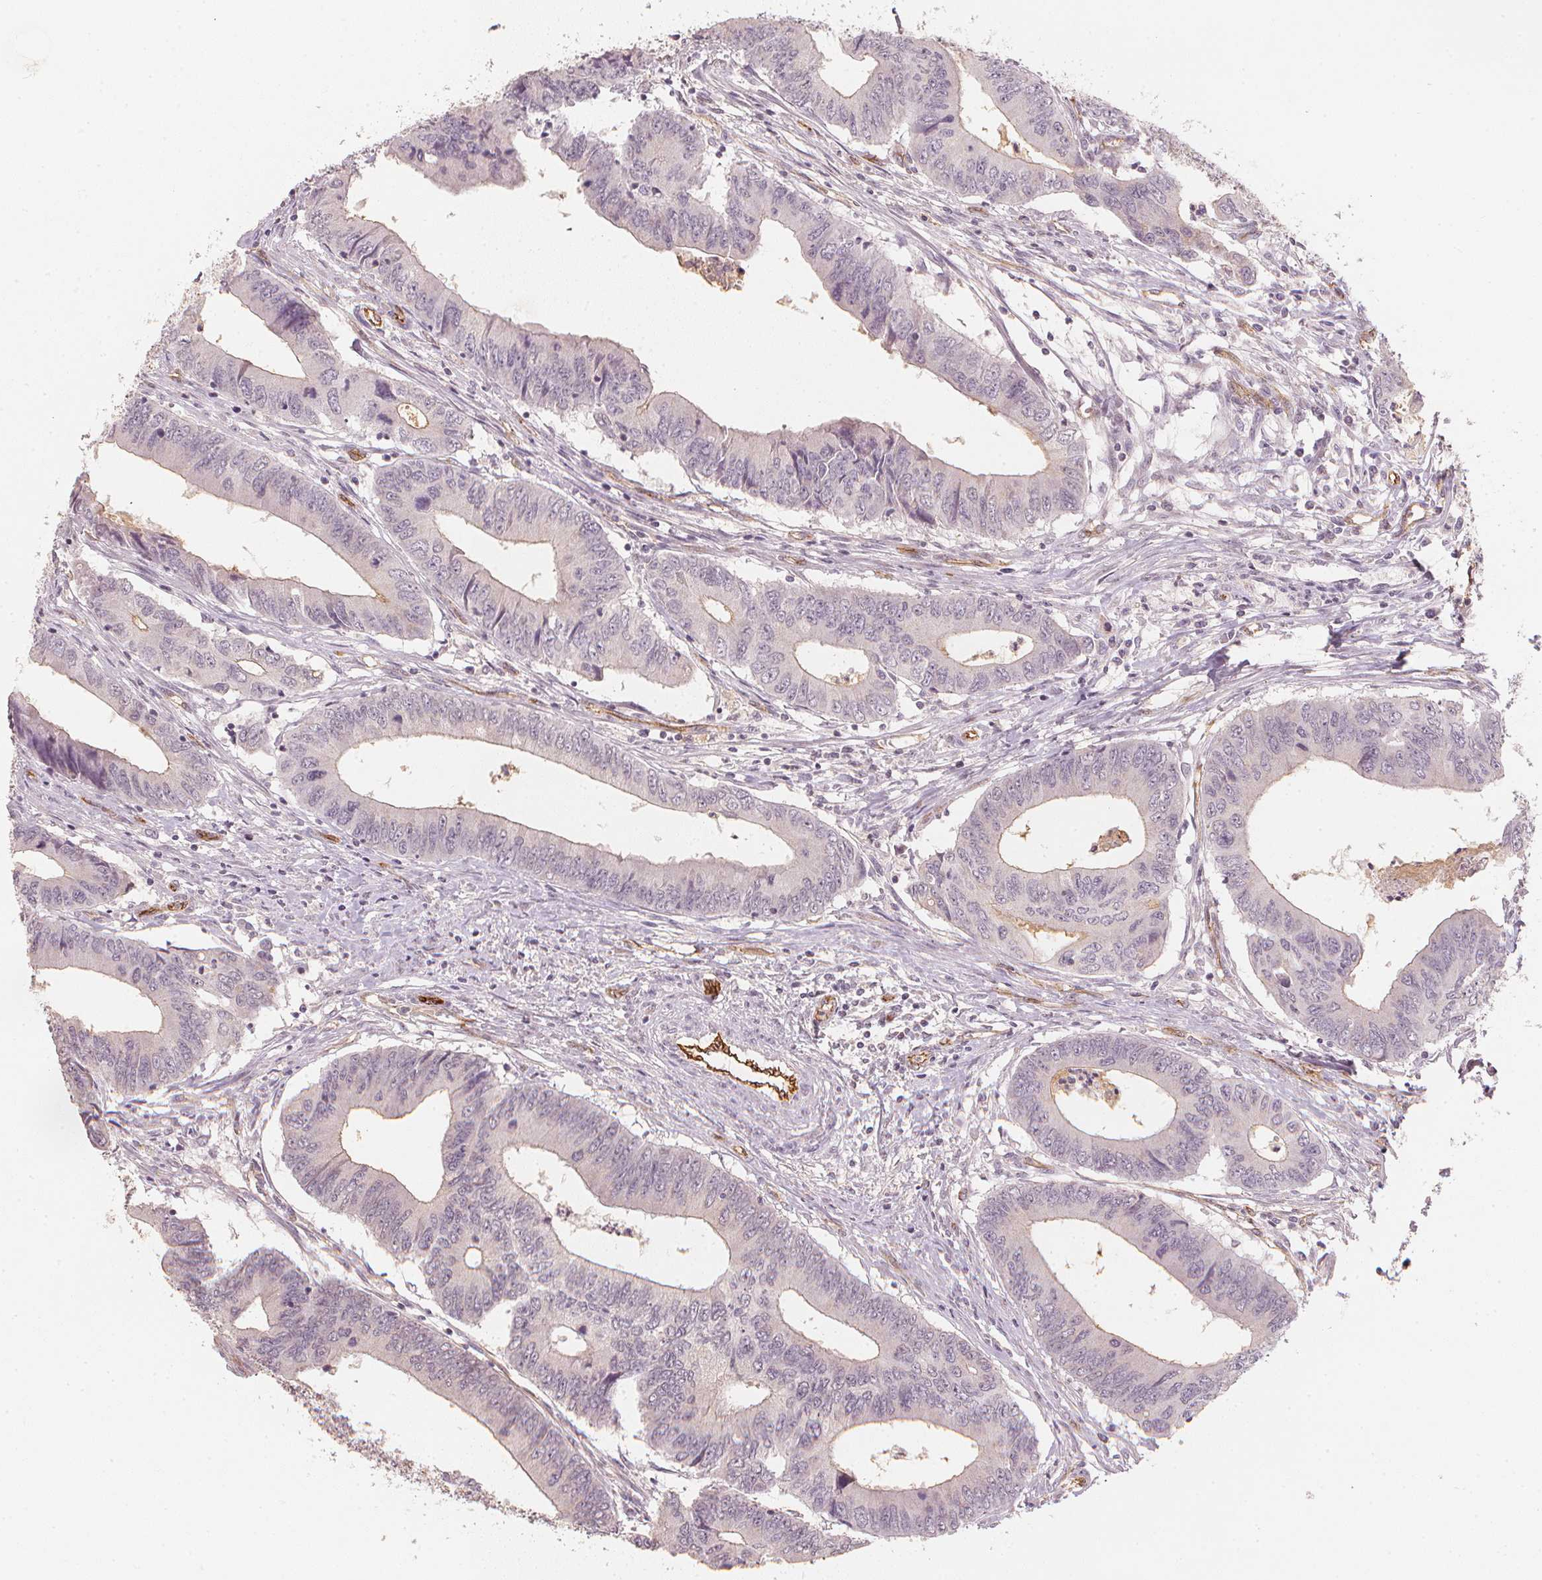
{"staining": {"intensity": "weak", "quantity": "<25%", "location": "cytoplasmic/membranous"}, "tissue": "colorectal cancer", "cell_type": "Tumor cells", "image_type": "cancer", "snomed": [{"axis": "morphology", "description": "Adenocarcinoma, NOS"}, {"axis": "topography", "description": "Colon"}], "caption": "This micrograph is of adenocarcinoma (colorectal) stained with IHC to label a protein in brown with the nuclei are counter-stained blue. There is no expression in tumor cells.", "gene": "CIB1", "patient": {"sex": "male", "age": 53}}